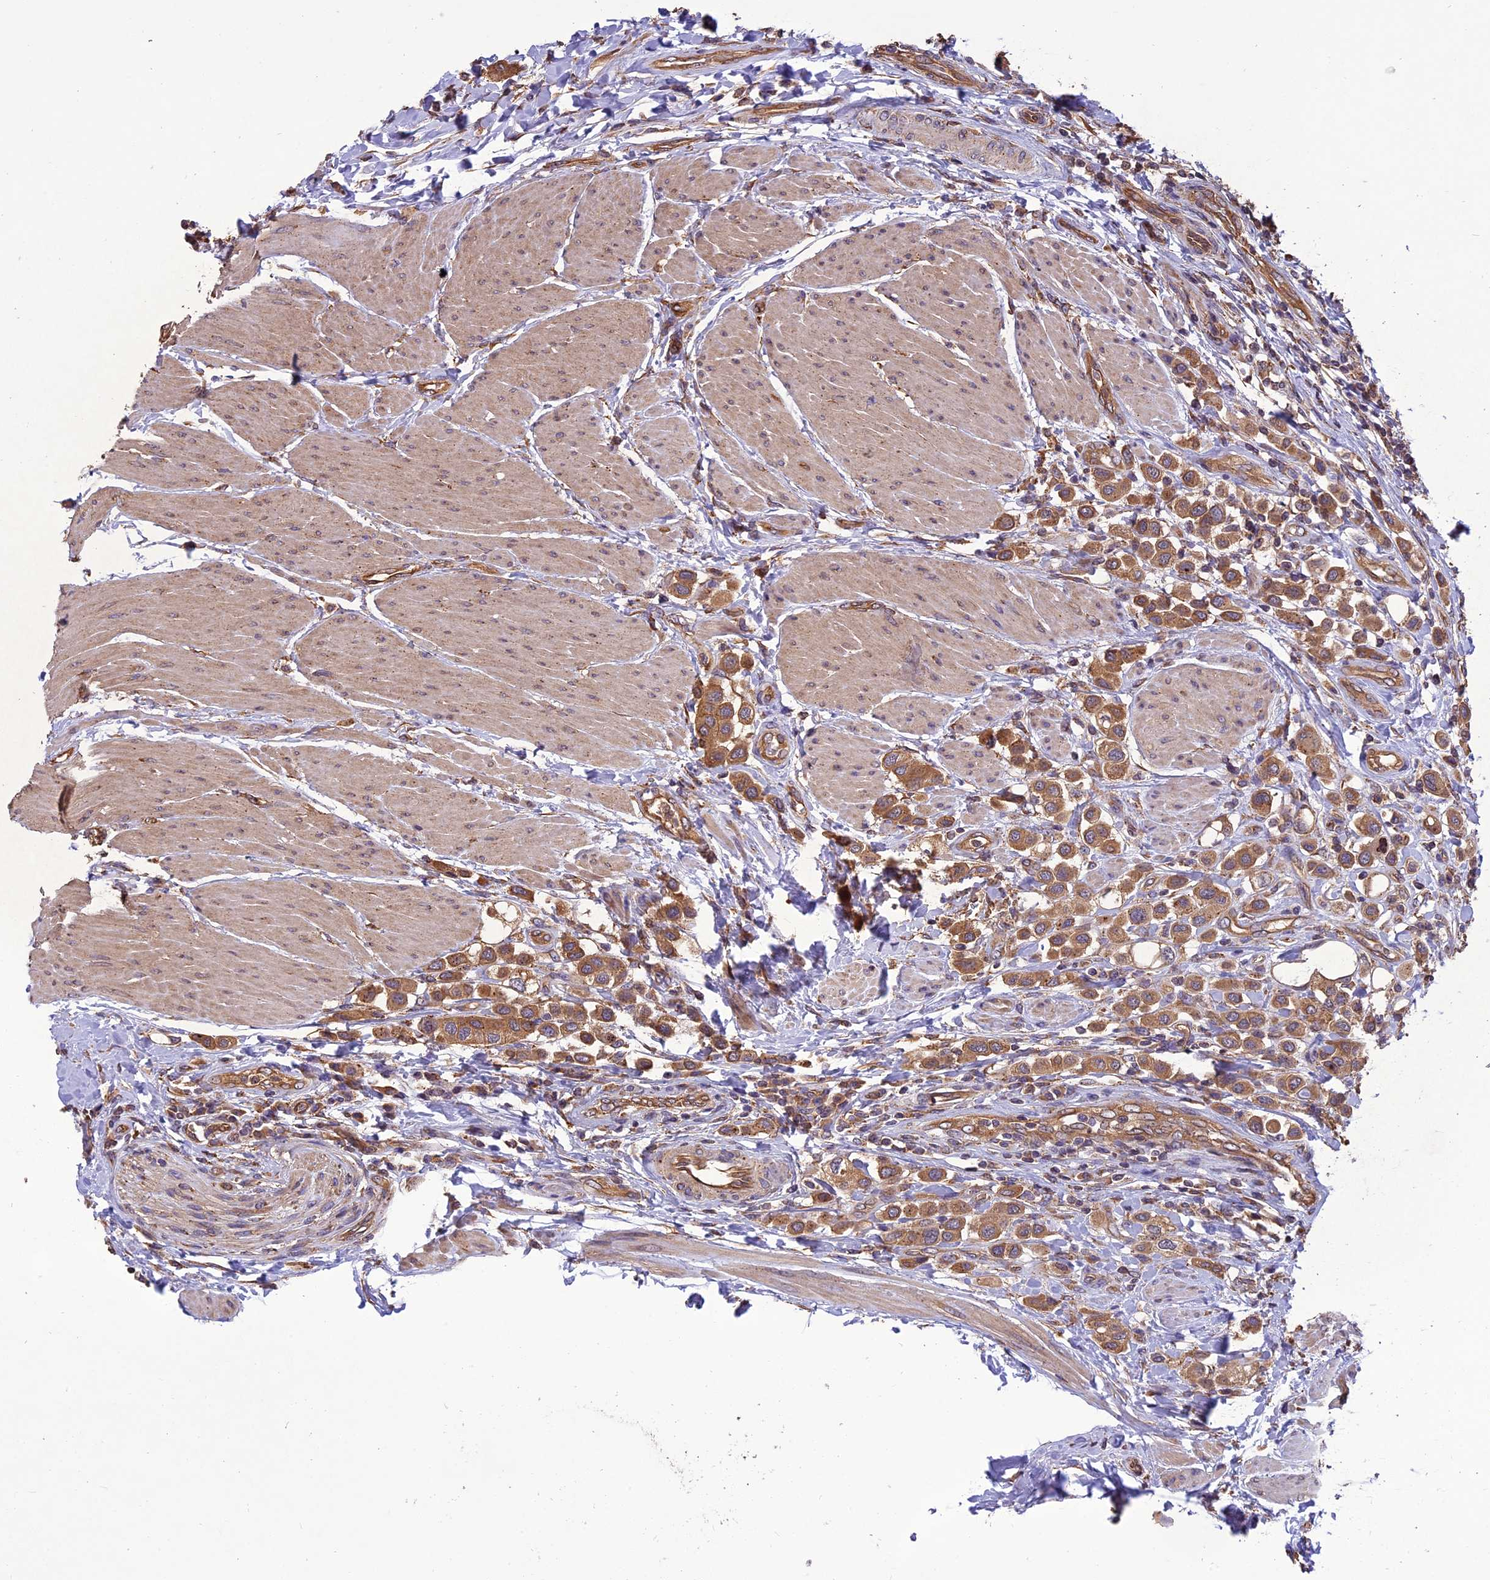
{"staining": {"intensity": "moderate", "quantity": ">75%", "location": "cytoplasmic/membranous"}, "tissue": "urothelial cancer", "cell_type": "Tumor cells", "image_type": "cancer", "snomed": [{"axis": "morphology", "description": "Urothelial carcinoma, High grade"}, {"axis": "topography", "description": "Urinary bladder"}], "caption": "Urothelial cancer stained with a protein marker demonstrates moderate staining in tumor cells.", "gene": "CHMP2A", "patient": {"sex": "male", "age": 50}}